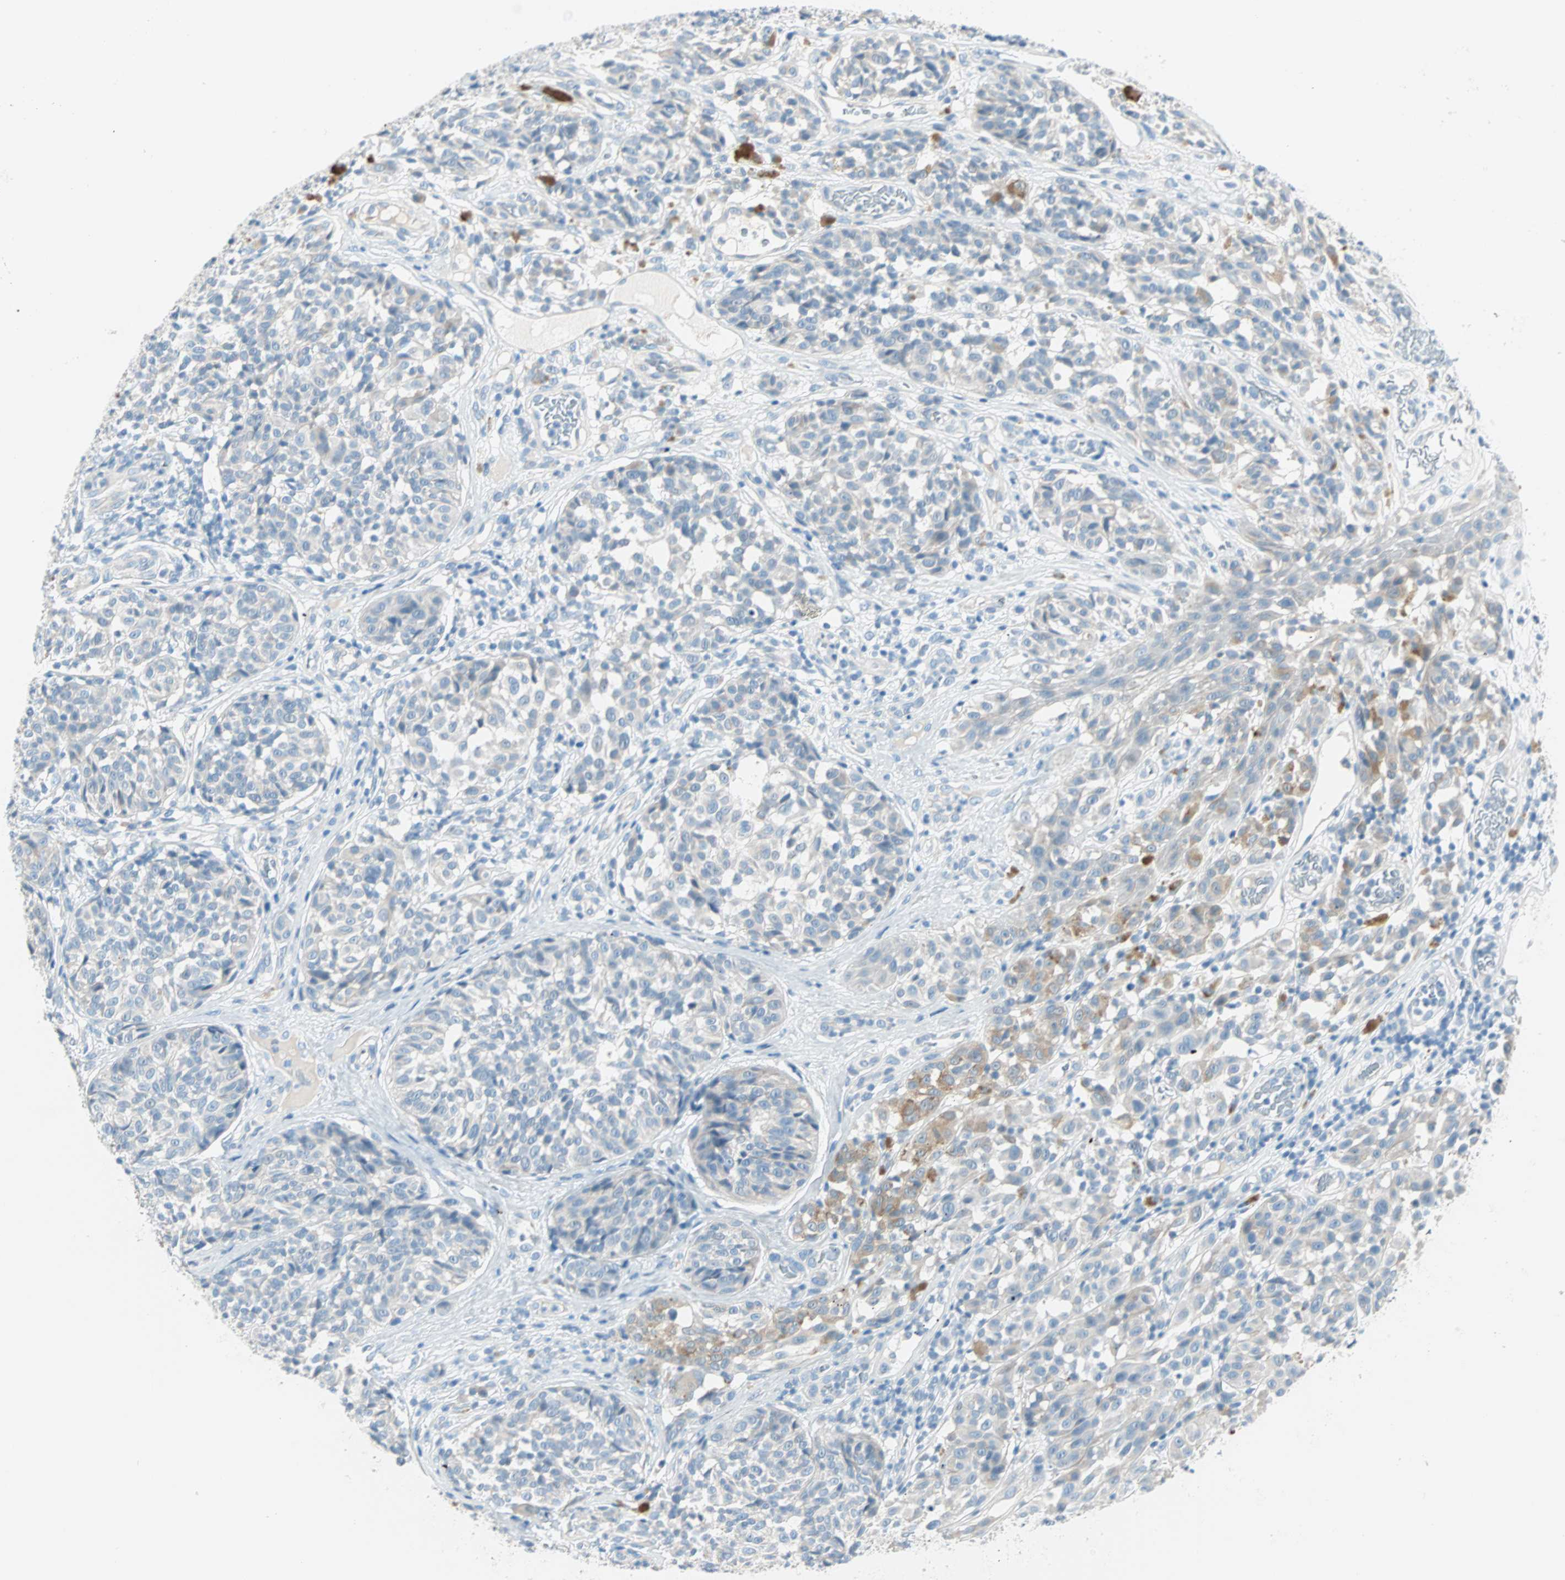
{"staining": {"intensity": "weak", "quantity": "<25%", "location": "cytoplasmic/membranous"}, "tissue": "melanoma", "cell_type": "Tumor cells", "image_type": "cancer", "snomed": [{"axis": "morphology", "description": "Malignant melanoma, NOS"}, {"axis": "topography", "description": "Skin"}], "caption": "A histopathology image of human malignant melanoma is negative for staining in tumor cells. Brightfield microscopy of IHC stained with DAB (3,3'-diaminobenzidine) (brown) and hematoxylin (blue), captured at high magnification.", "gene": "SULT1C2", "patient": {"sex": "female", "age": 46}}